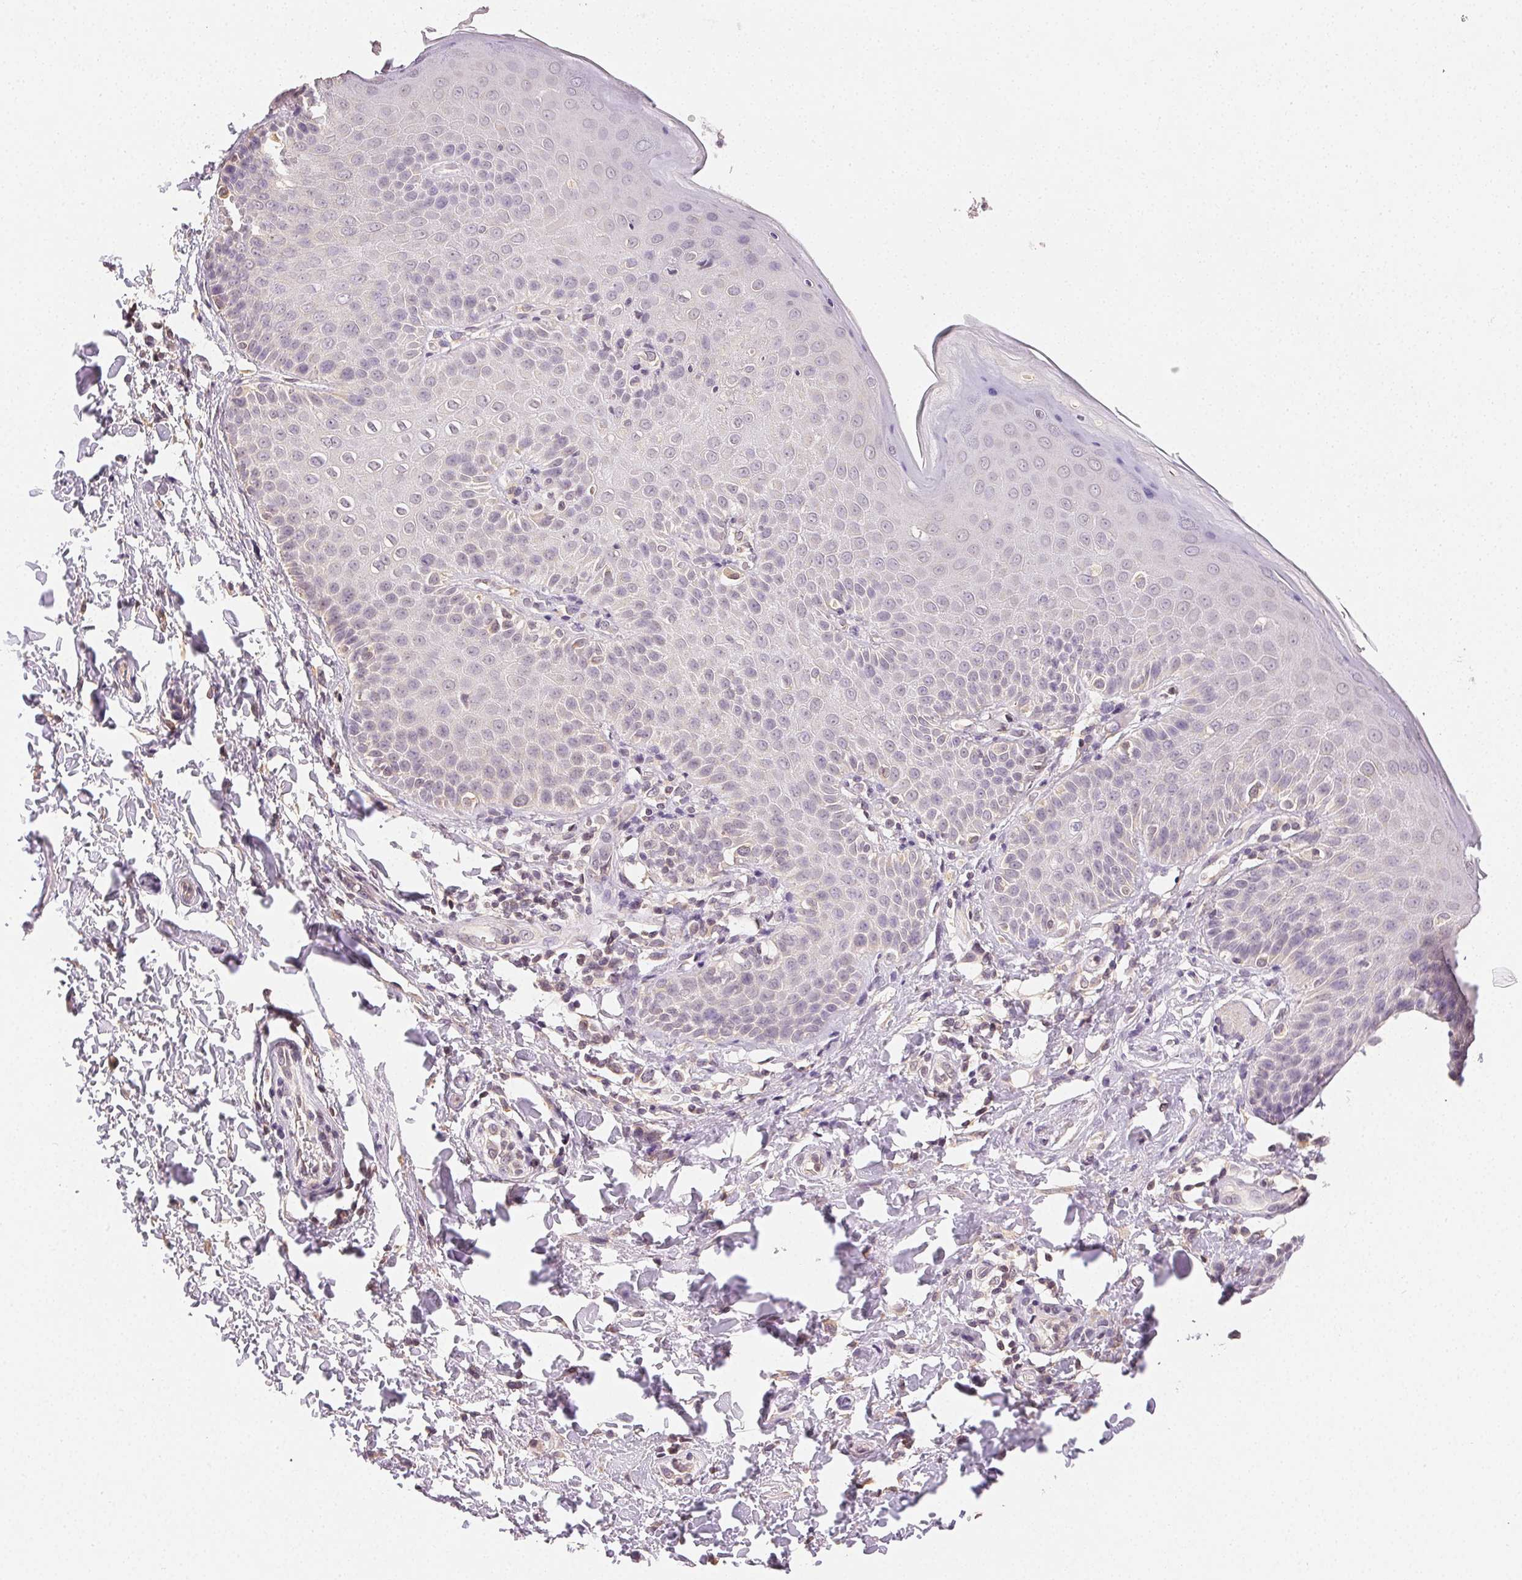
{"staining": {"intensity": "negative", "quantity": "none", "location": "none"}, "tissue": "skin", "cell_type": "Epidermal cells", "image_type": "normal", "snomed": [{"axis": "morphology", "description": "Normal tissue, NOS"}, {"axis": "topography", "description": "Anal"}, {"axis": "topography", "description": "Peripheral nerve tissue"}], "caption": "There is no significant positivity in epidermal cells of skin. (DAB (3,3'-diaminobenzidine) immunohistochemistry with hematoxylin counter stain).", "gene": "SEZ6L2", "patient": {"sex": "male", "age": 51}}